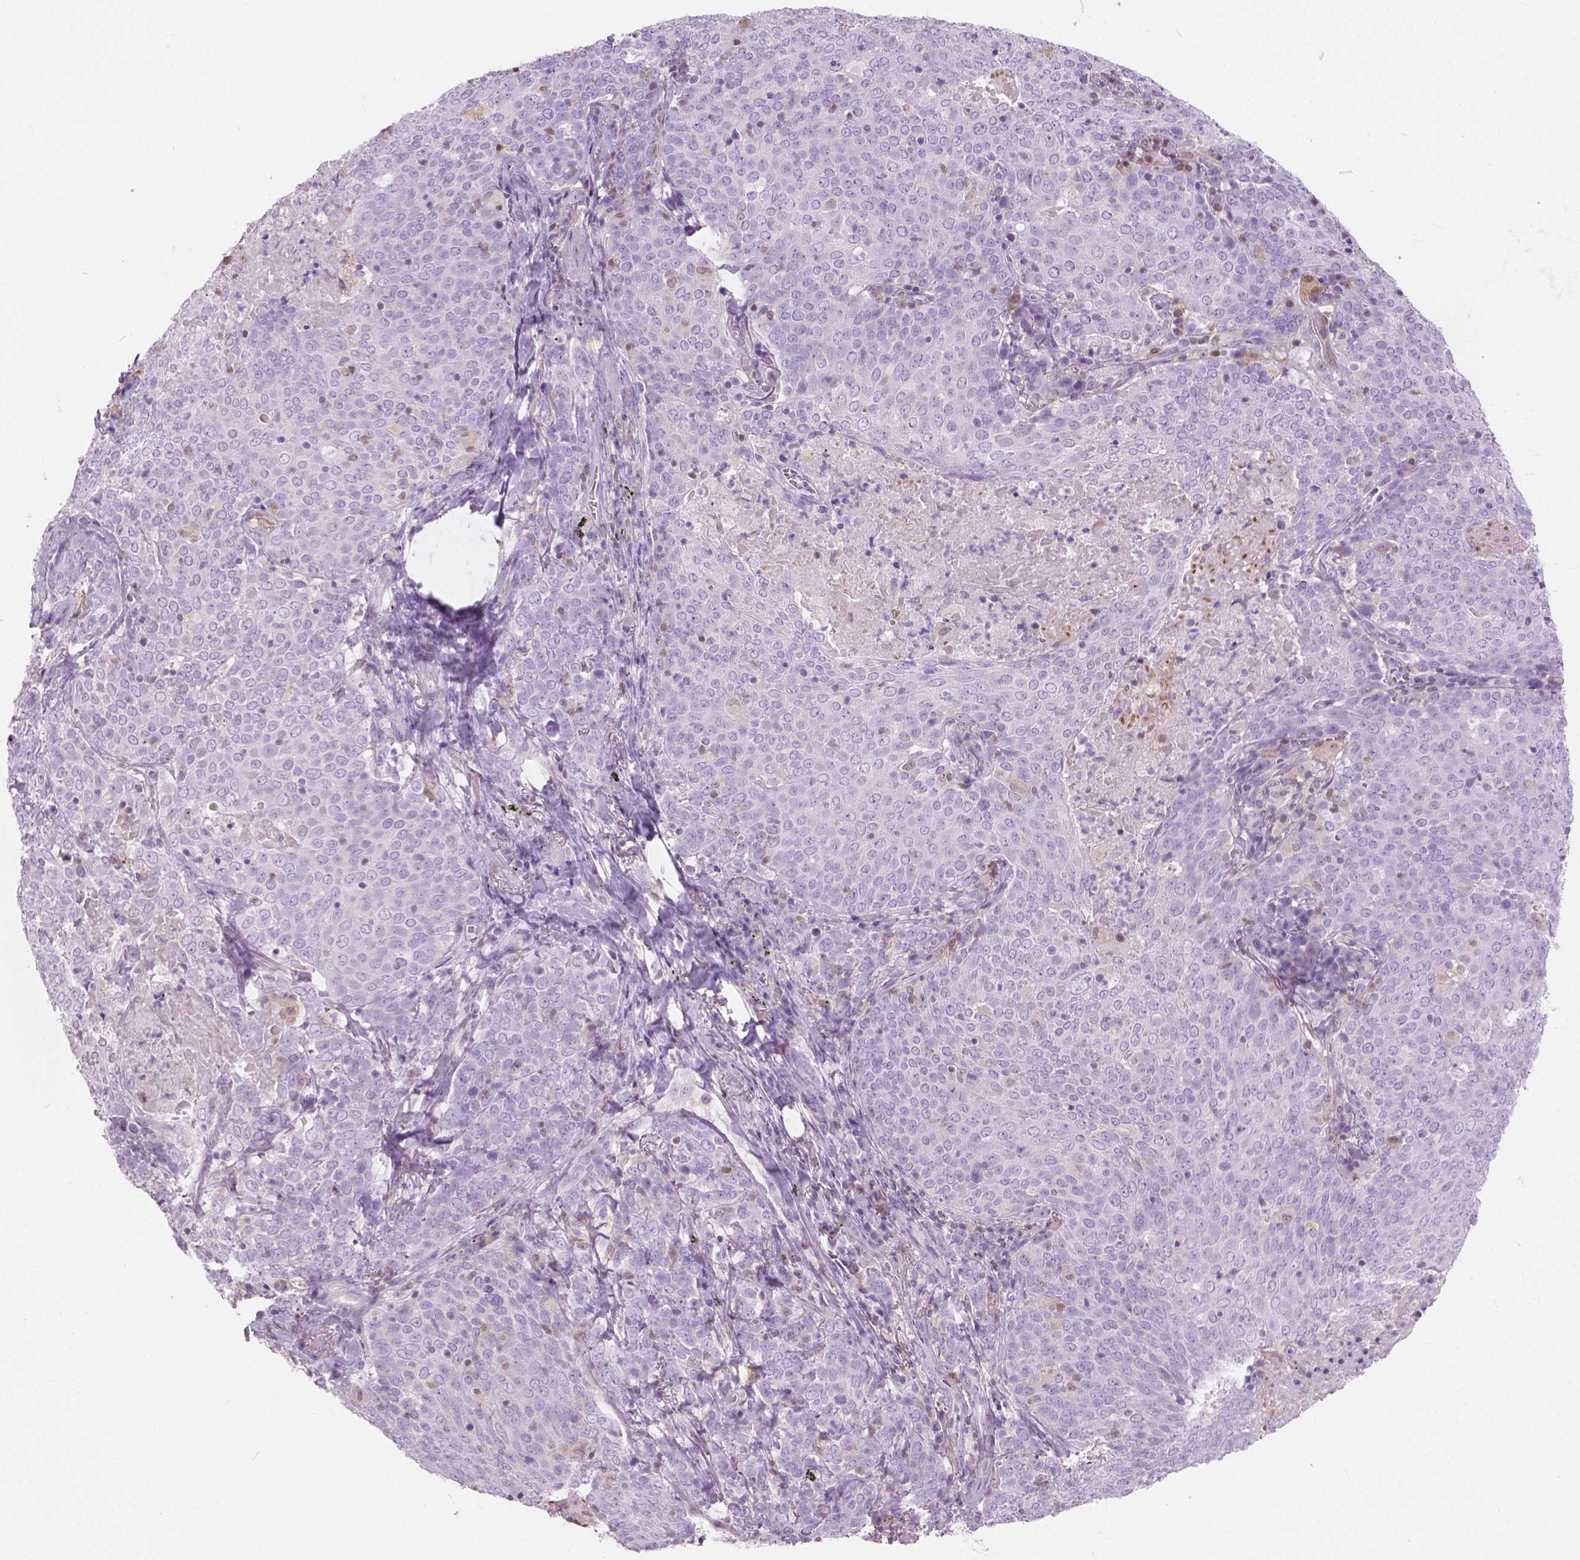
{"staining": {"intensity": "negative", "quantity": "none", "location": "none"}, "tissue": "lung cancer", "cell_type": "Tumor cells", "image_type": "cancer", "snomed": [{"axis": "morphology", "description": "Squamous cell carcinoma, NOS"}, {"axis": "topography", "description": "Lung"}], "caption": "Immunohistochemical staining of lung squamous cell carcinoma reveals no significant staining in tumor cells.", "gene": "GALM", "patient": {"sex": "male", "age": 82}}